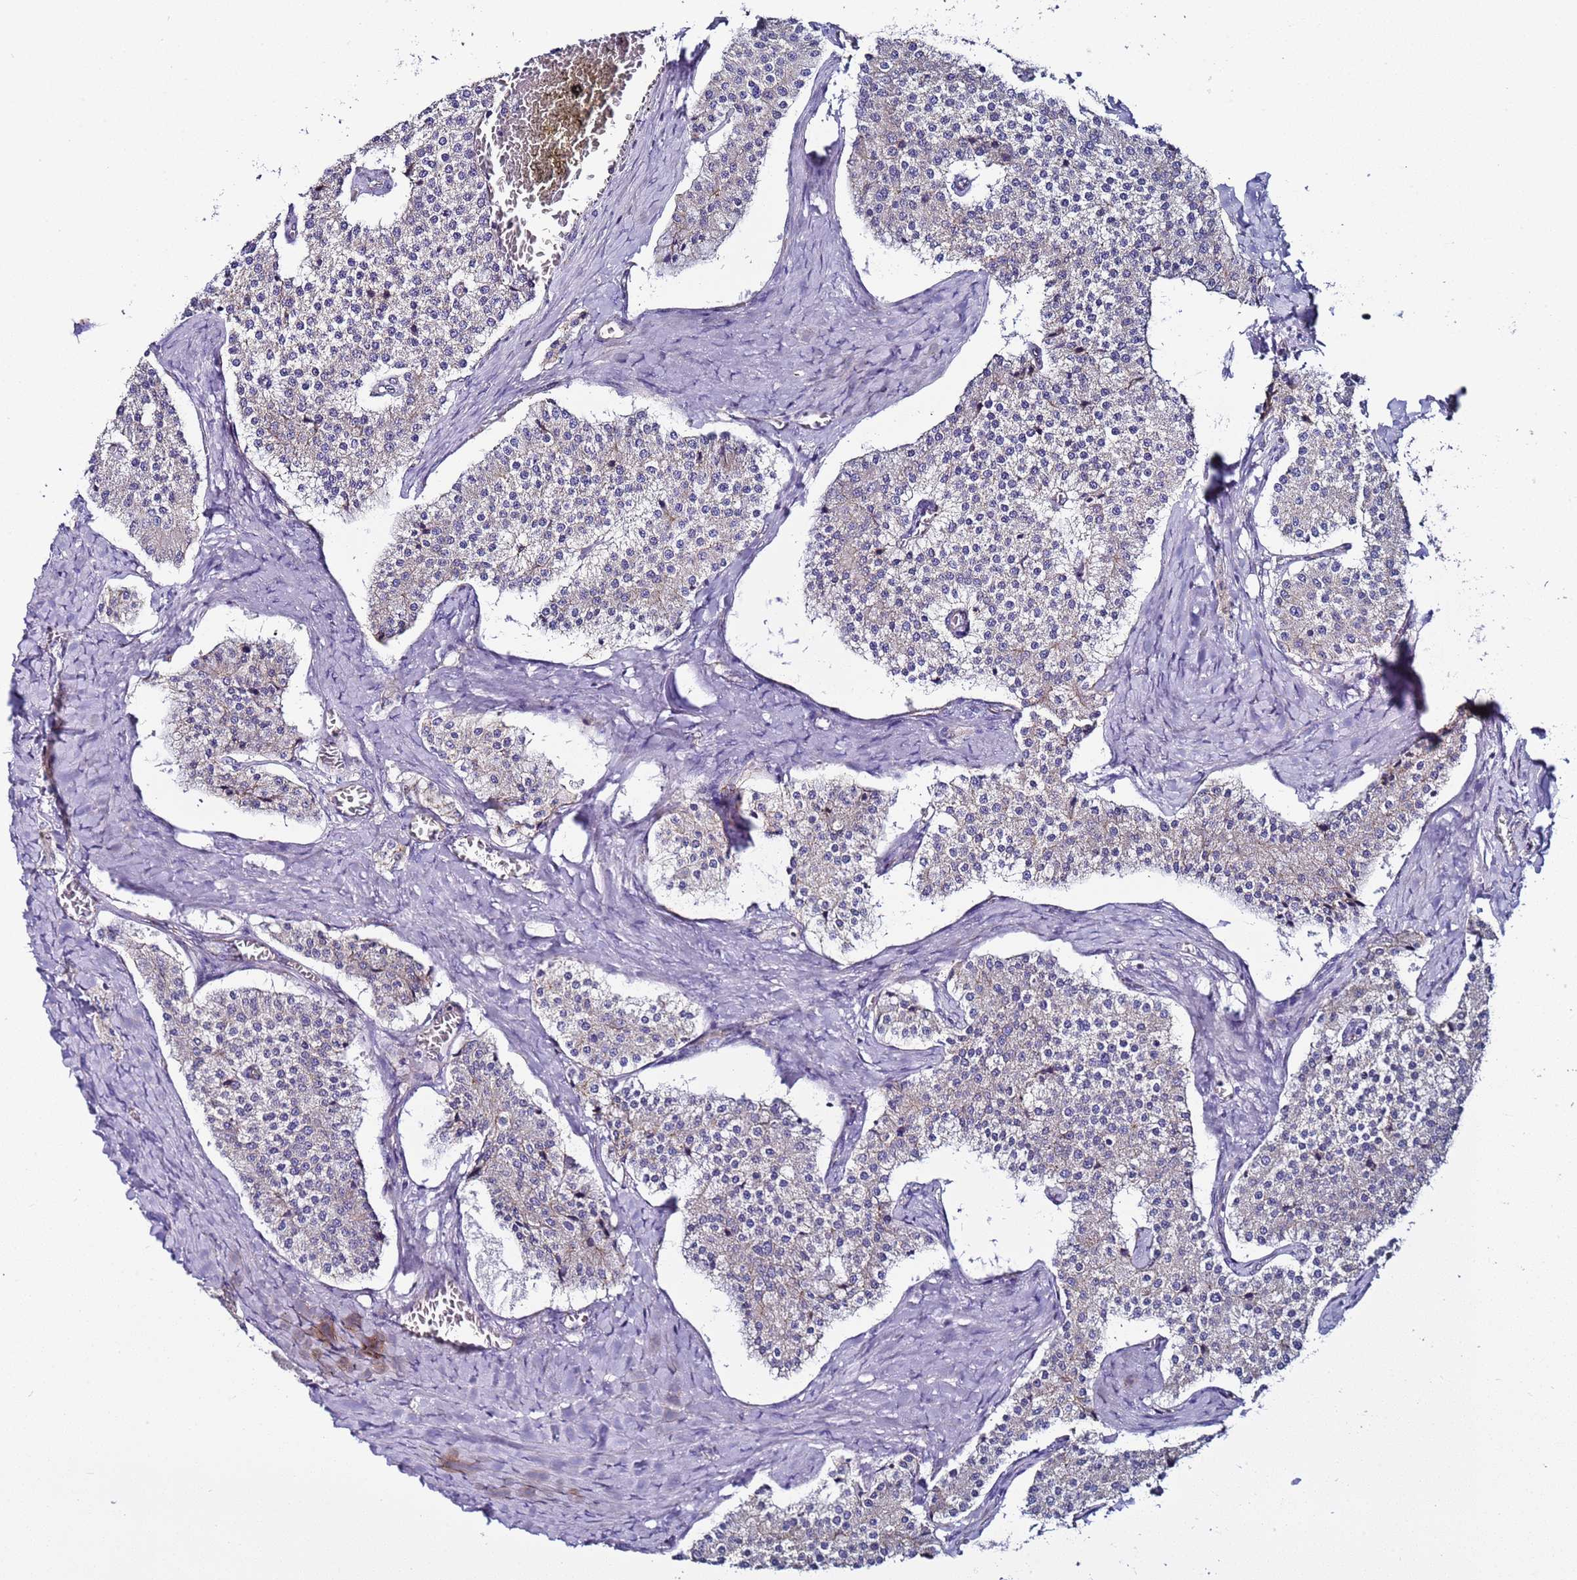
{"staining": {"intensity": "negative", "quantity": "none", "location": "none"}, "tissue": "carcinoid", "cell_type": "Tumor cells", "image_type": "cancer", "snomed": [{"axis": "morphology", "description": "Carcinoid, malignant, NOS"}, {"axis": "topography", "description": "Colon"}], "caption": "High power microscopy micrograph of an immunohistochemistry (IHC) image of carcinoid, revealing no significant positivity in tumor cells.", "gene": "TENM3", "patient": {"sex": "female", "age": 52}}